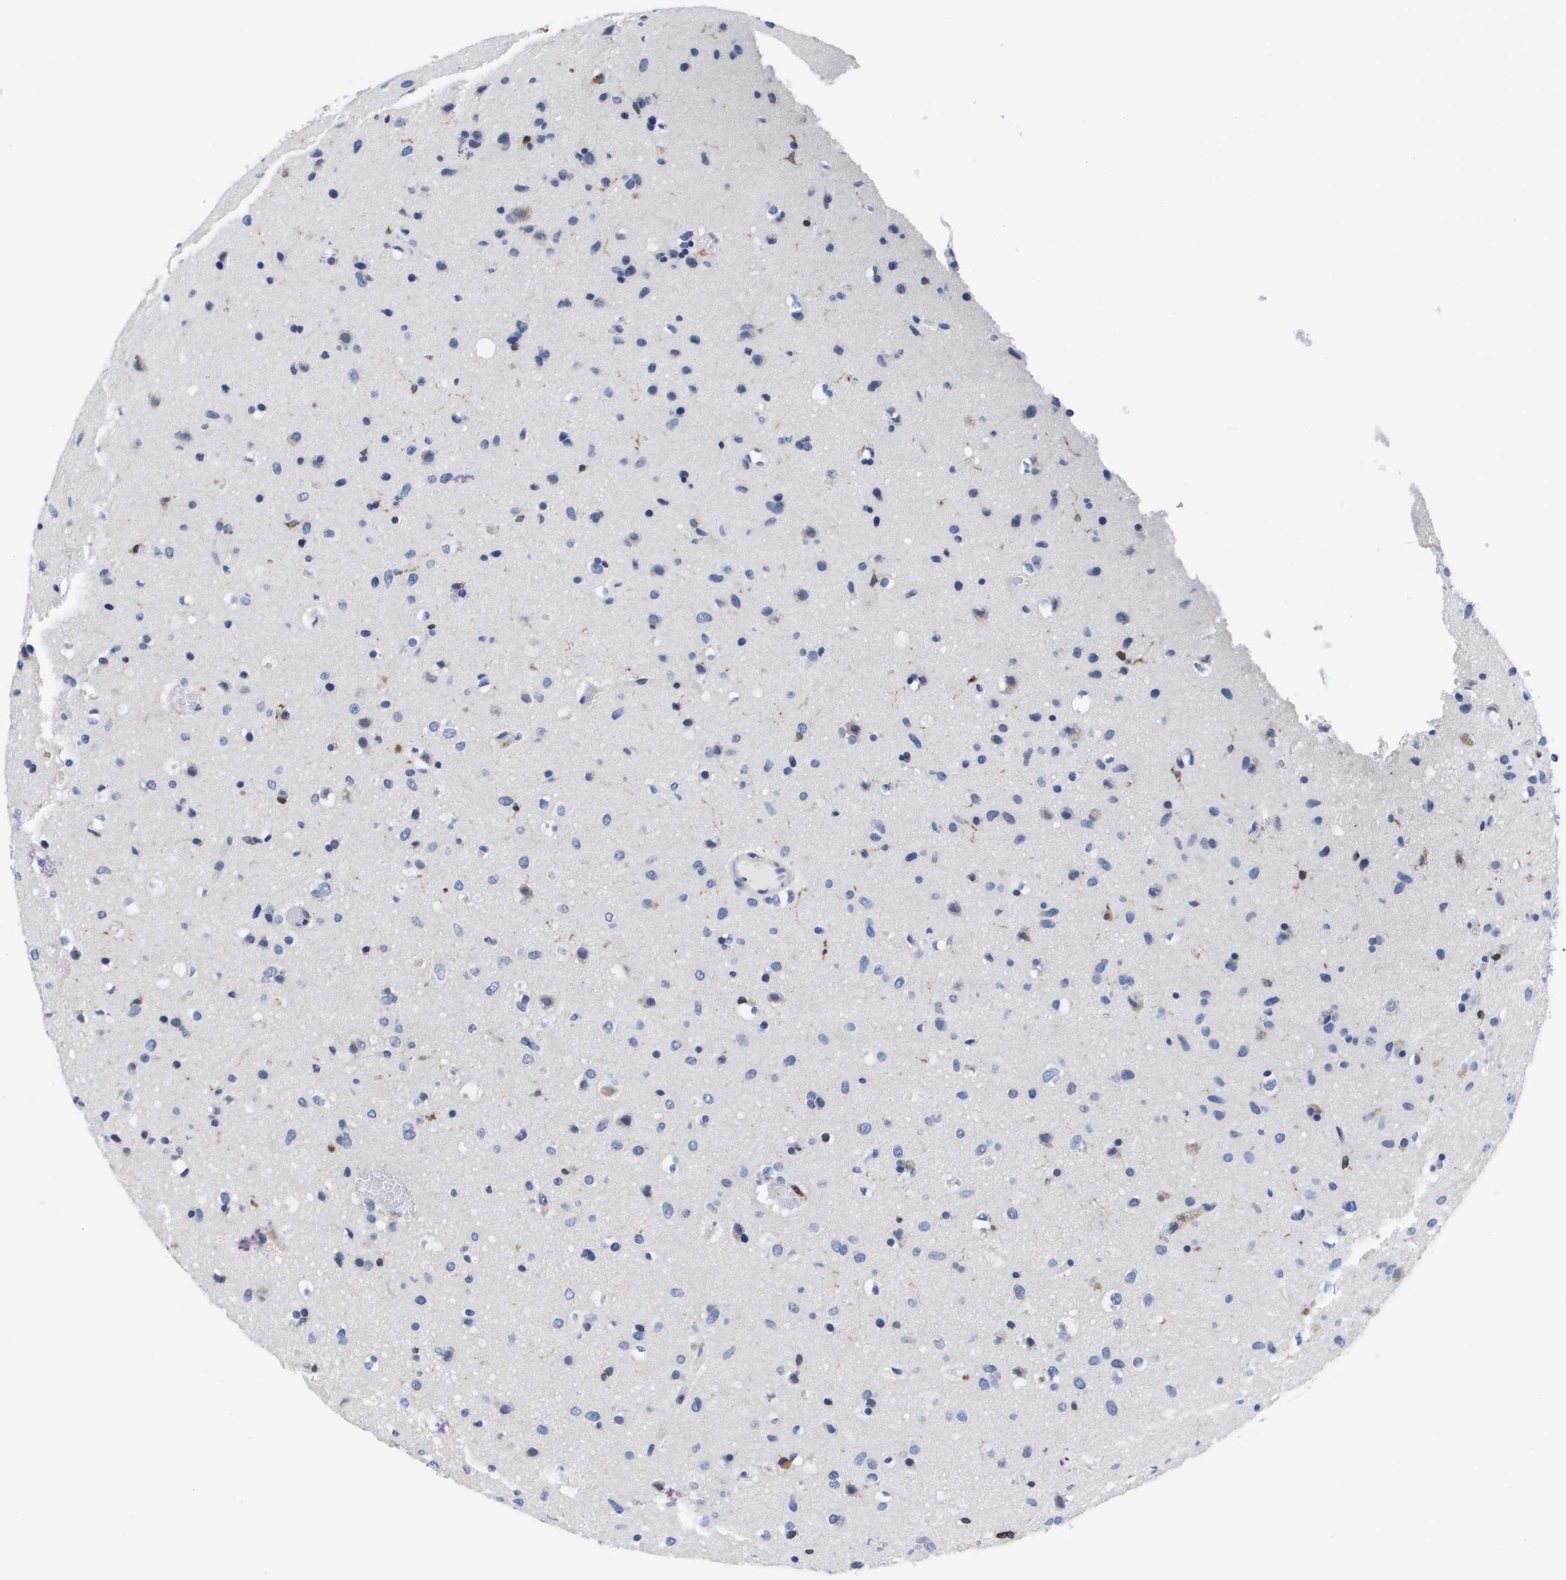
{"staining": {"intensity": "negative", "quantity": "none", "location": "none"}, "tissue": "glioma", "cell_type": "Tumor cells", "image_type": "cancer", "snomed": [{"axis": "morphology", "description": "Glioma, malignant, Low grade"}, {"axis": "topography", "description": "Brain"}], "caption": "IHC photomicrograph of neoplastic tissue: human glioma stained with DAB demonstrates no significant protein positivity in tumor cells.", "gene": "HMOX1", "patient": {"sex": "male", "age": 77}}